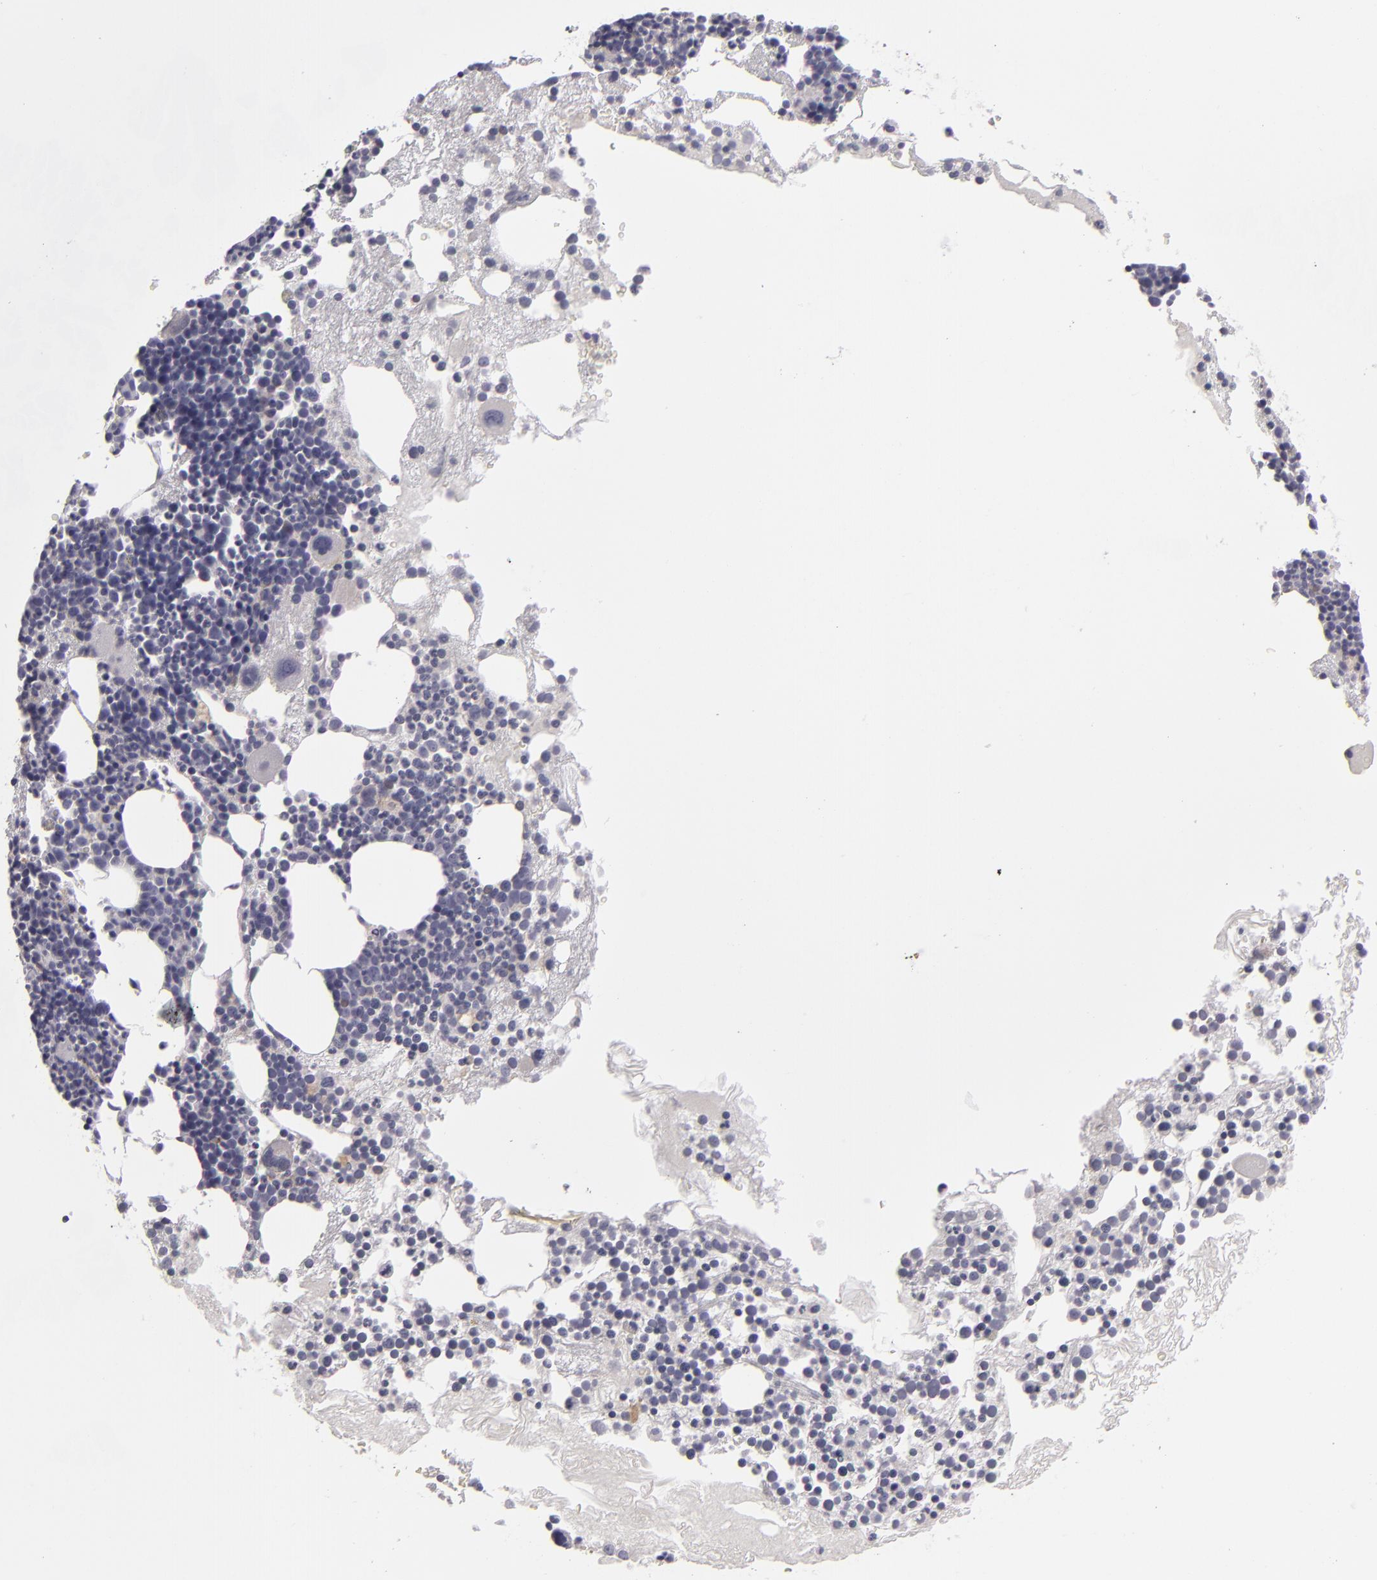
{"staining": {"intensity": "negative", "quantity": "none", "location": "none"}, "tissue": "bone marrow", "cell_type": "Hematopoietic cells", "image_type": "normal", "snomed": [{"axis": "morphology", "description": "Normal tissue, NOS"}, {"axis": "topography", "description": "Bone marrow"}], "caption": "A high-resolution photomicrograph shows immunohistochemistry (IHC) staining of unremarkable bone marrow, which exhibits no significant expression in hematopoietic cells.", "gene": "EFS", "patient": {"sex": "male", "age": 75}}